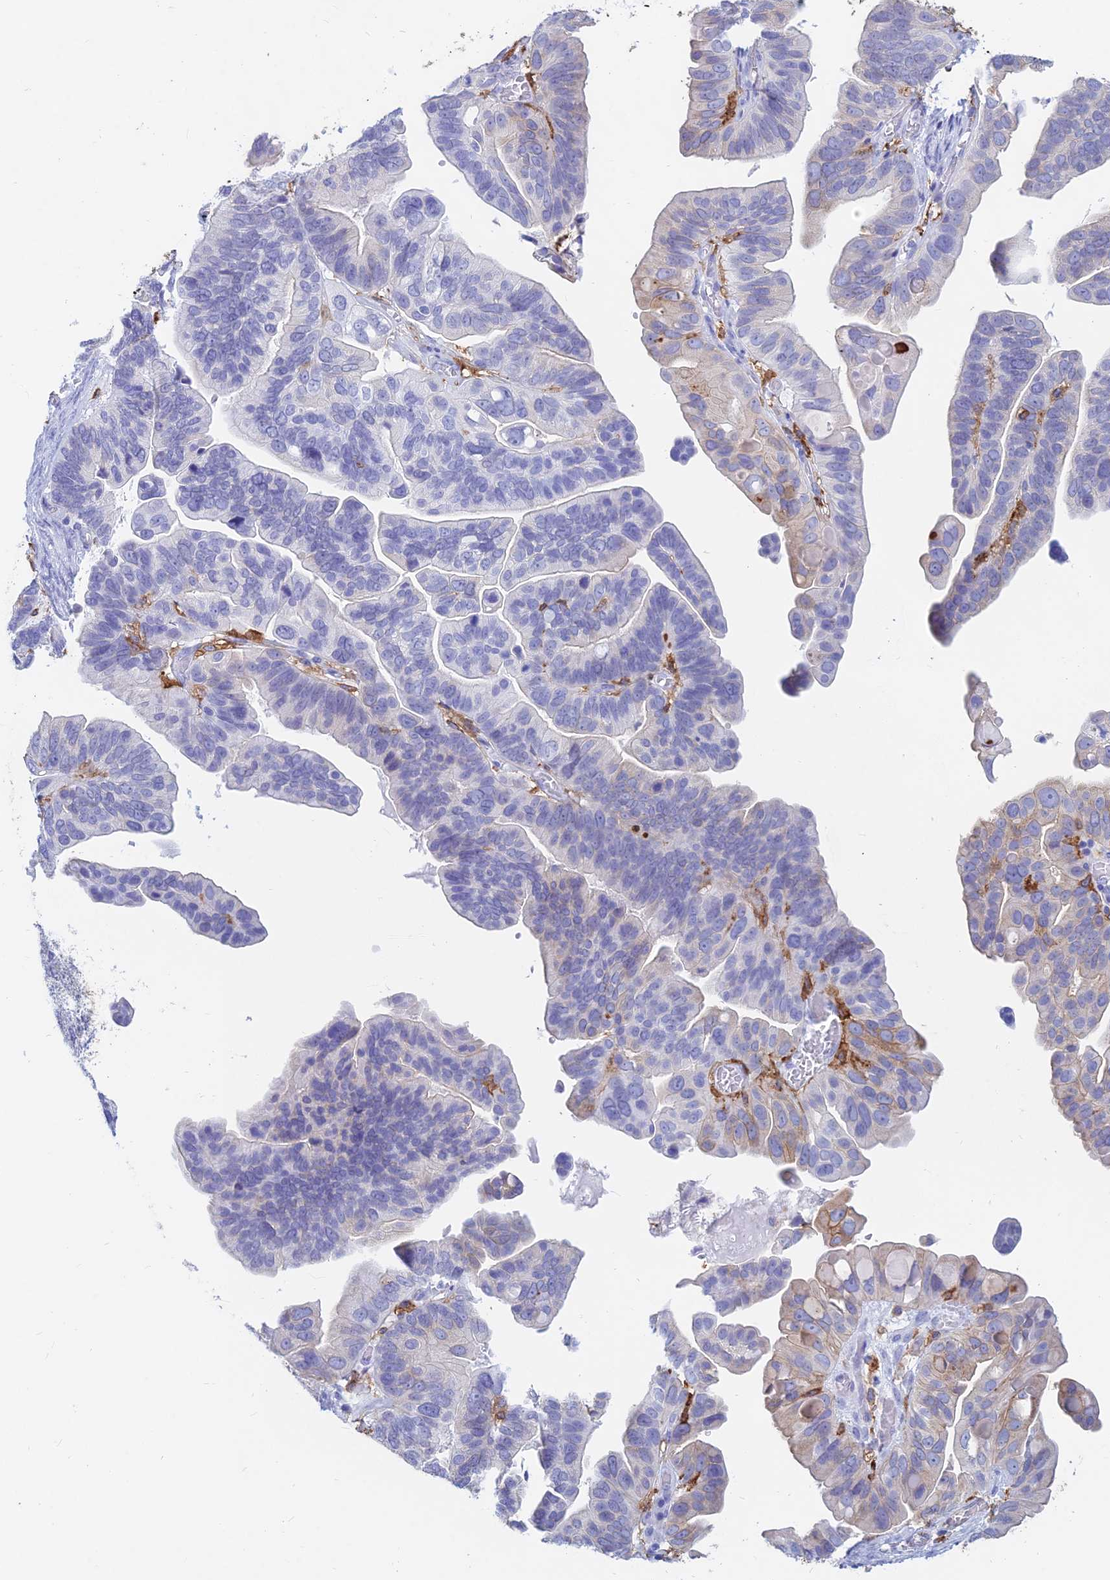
{"staining": {"intensity": "weak", "quantity": "<25%", "location": "cytoplasmic/membranous"}, "tissue": "ovarian cancer", "cell_type": "Tumor cells", "image_type": "cancer", "snomed": [{"axis": "morphology", "description": "Cystadenocarcinoma, serous, NOS"}, {"axis": "topography", "description": "Ovary"}], "caption": "The image displays no staining of tumor cells in serous cystadenocarcinoma (ovarian). (DAB (3,3'-diaminobenzidine) IHC with hematoxylin counter stain).", "gene": "HLA-DRB1", "patient": {"sex": "female", "age": 56}}